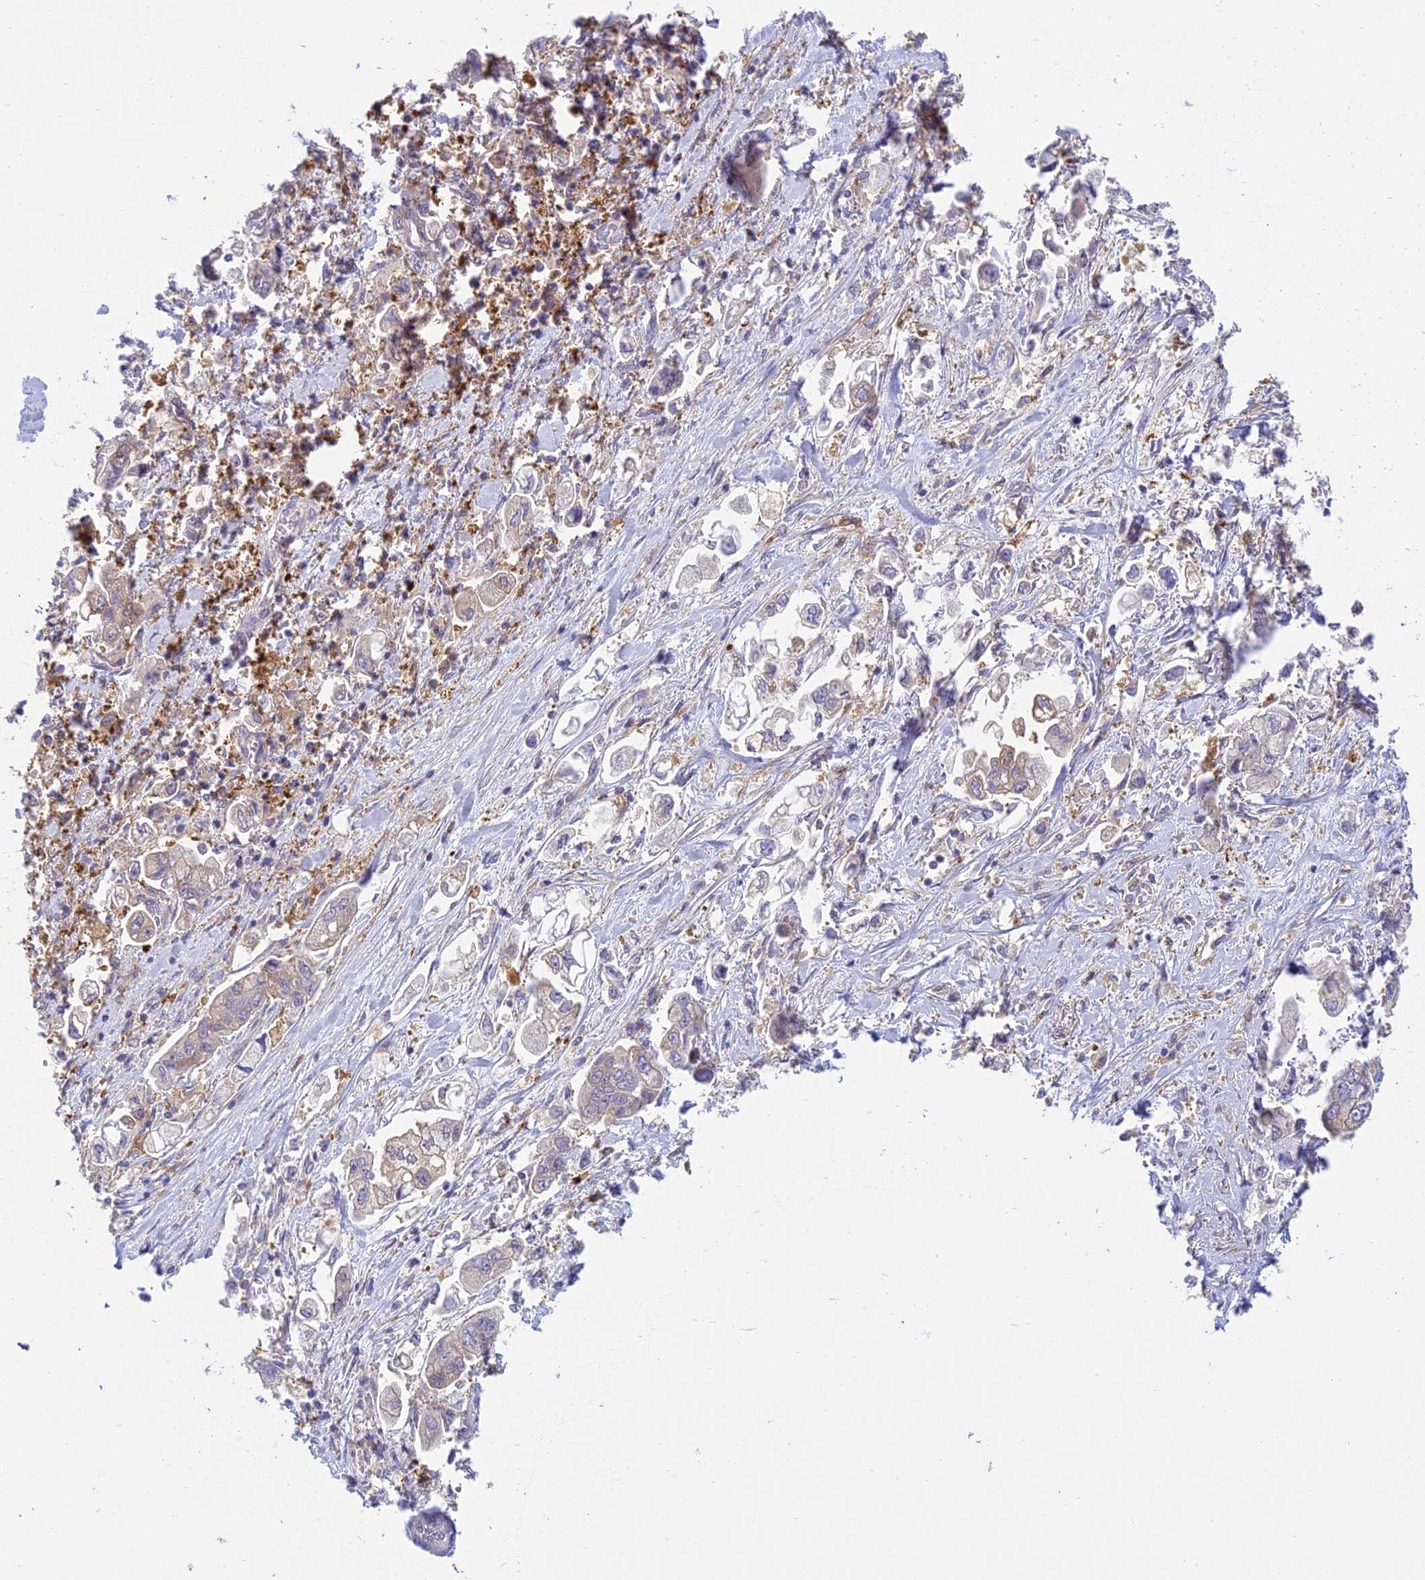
{"staining": {"intensity": "weak", "quantity": "<25%", "location": "cytoplasmic/membranous"}, "tissue": "stomach cancer", "cell_type": "Tumor cells", "image_type": "cancer", "snomed": [{"axis": "morphology", "description": "Adenocarcinoma, NOS"}, {"axis": "topography", "description": "Stomach"}], "caption": "This photomicrograph is of adenocarcinoma (stomach) stained with immunohistochemistry (IHC) to label a protein in brown with the nuclei are counter-stained blue. There is no staining in tumor cells.", "gene": "UBE2G1", "patient": {"sex": "male", "age": 62}}